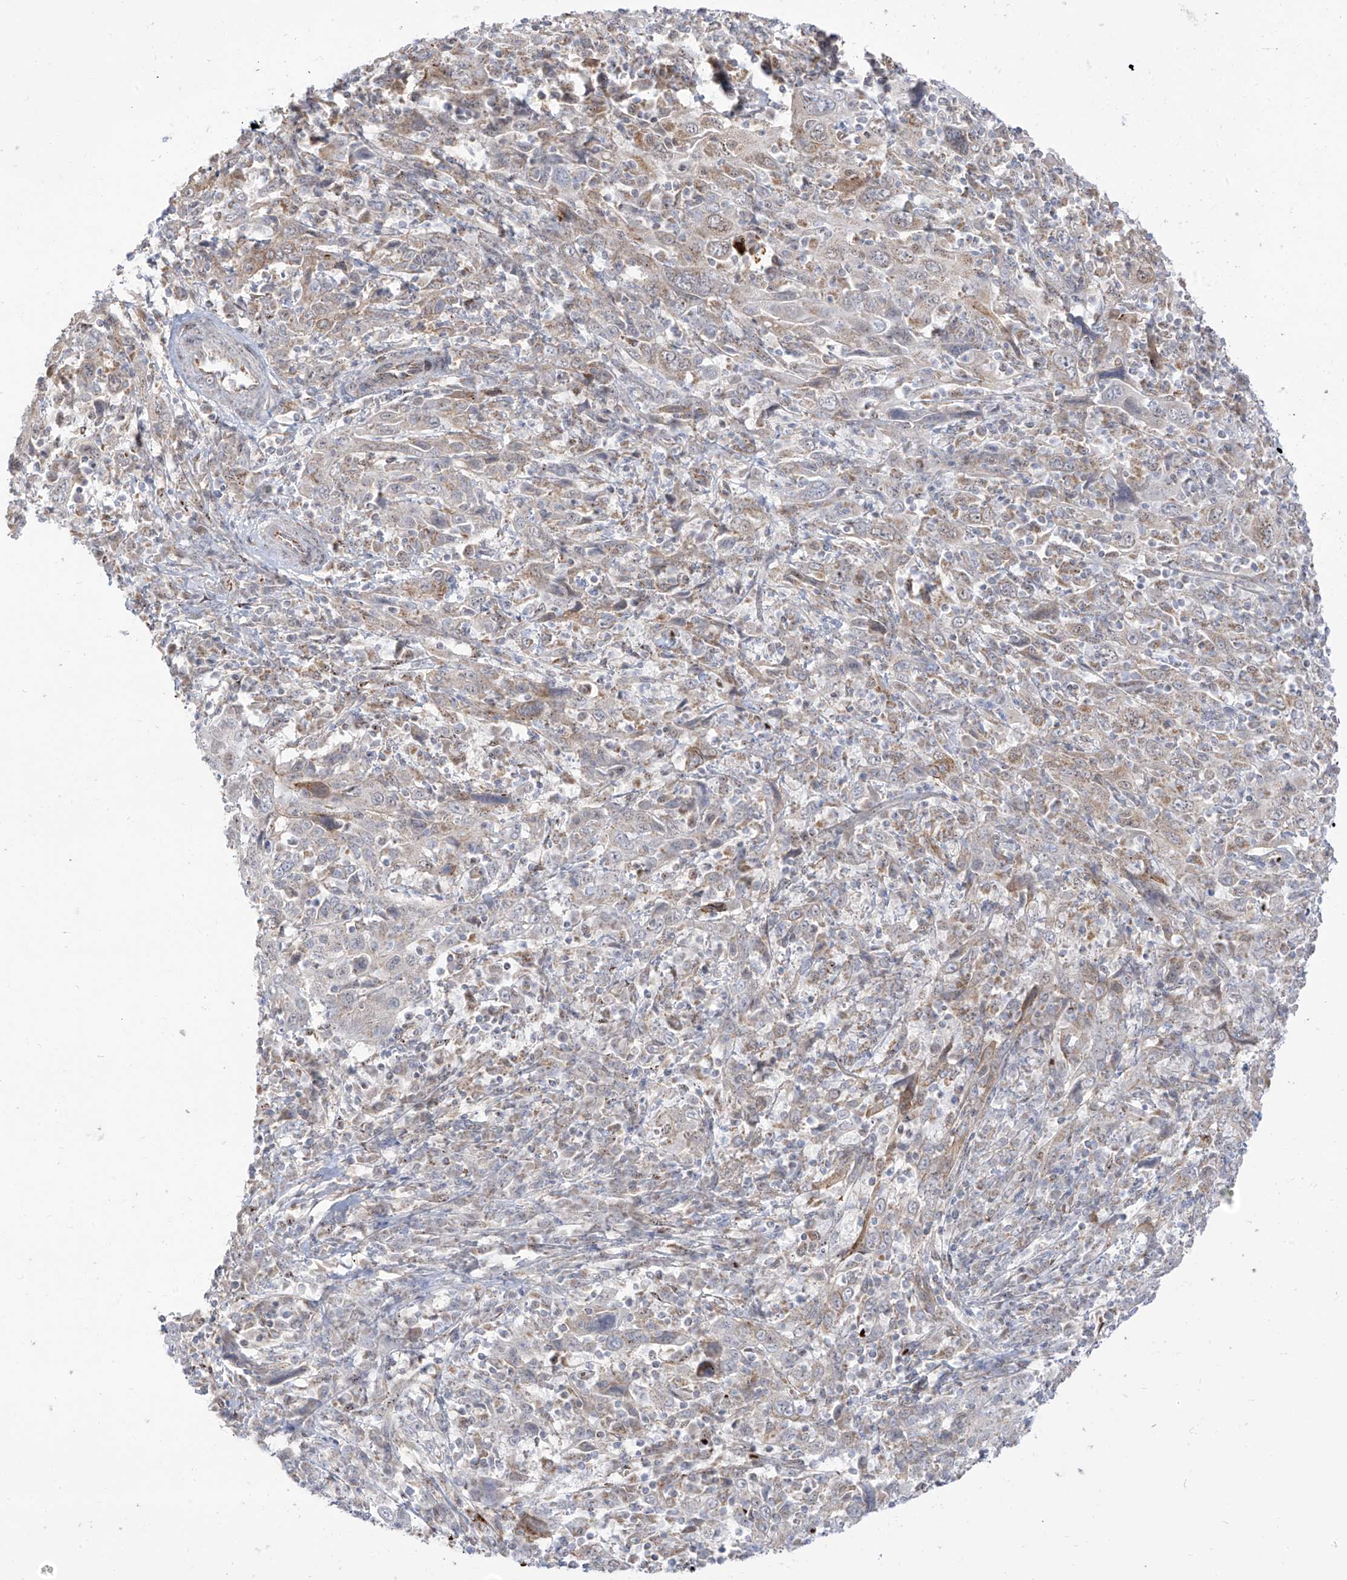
{"staining": {"intensity": "weak", "quantity": "<25%", "location": "cytoplasmic/membranous"}, "tissue": "cervical cancer", "cell_type": "Tumor cells", "image_type": "cancer", "snomed": [{"axis": "morphology", "description": "Squamous cell carcinoma, NOS"}, {"axis": "topography", "description": "Cervix"}], "caption": "Immunohistochemistry (IHC) image of neoplastic tissue: human cervical cancer (squamous cell carcinoma) stained with DAB (3,3'-diaminobenzidine) reveals no significant protein expression in tumor cells.", "gene": "ARHGEF40", "patient": {"sex": "female", "age": 46}}